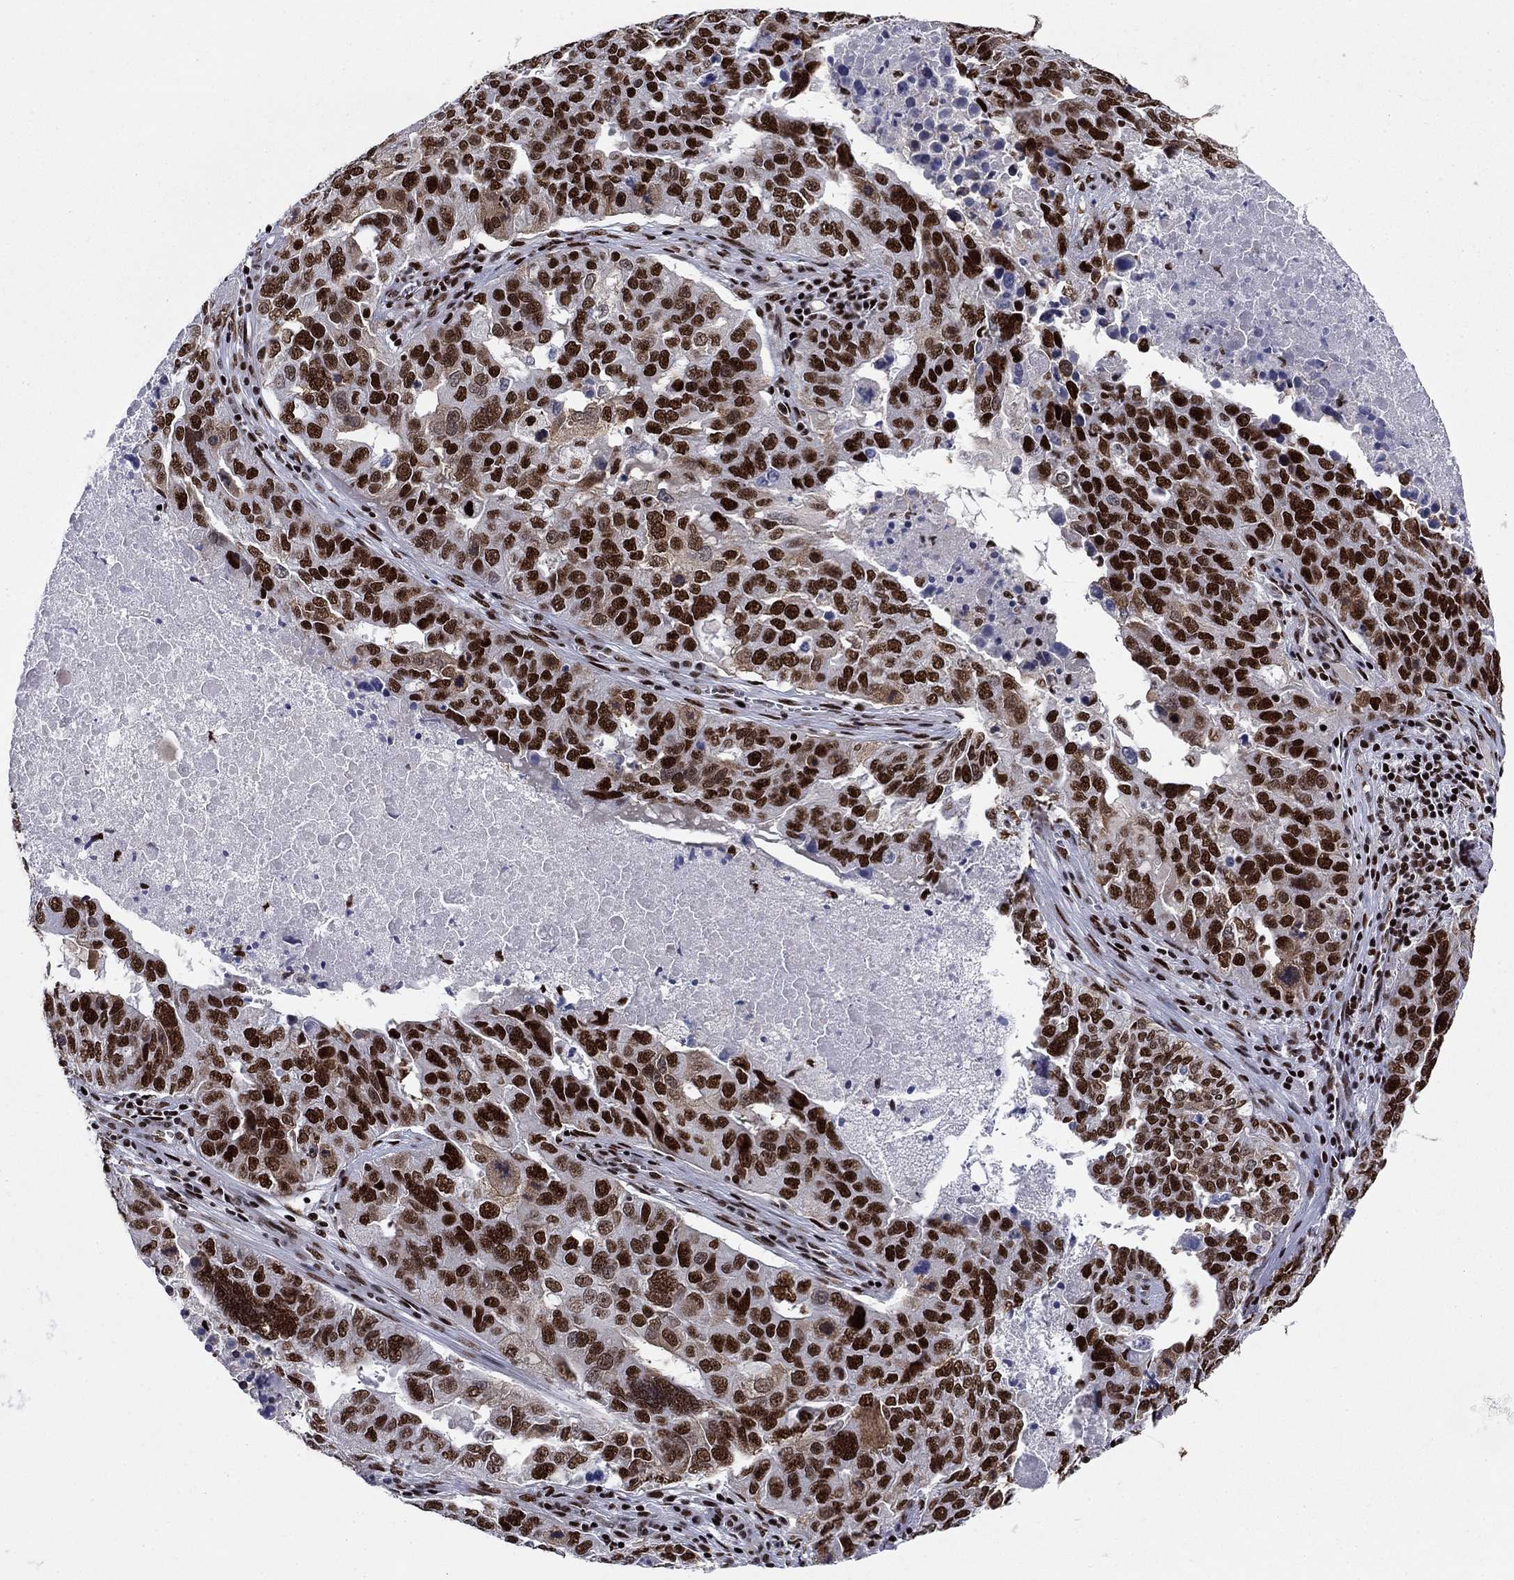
{"staining": {"intensity": "strong", "quantity": ">75%", "location": "nuclear"}, "tissue": "ovarian cancer", "cell_type": "Tumor cells", "image_type": "cancer", "snomed": [{"axis": "morphology", "description": "Carcinoma, endometroid"}, {"axis": "topography", "description": "Soft tissue"}, {"axis": "topography", "description": "Ovary"}], "caption": "Ovarian cancer stained for a protein reveals strong nuclear positivity in tumor cells.", "gene": "RPRD1B", "patient": {"sex": "female", "age": 52}}